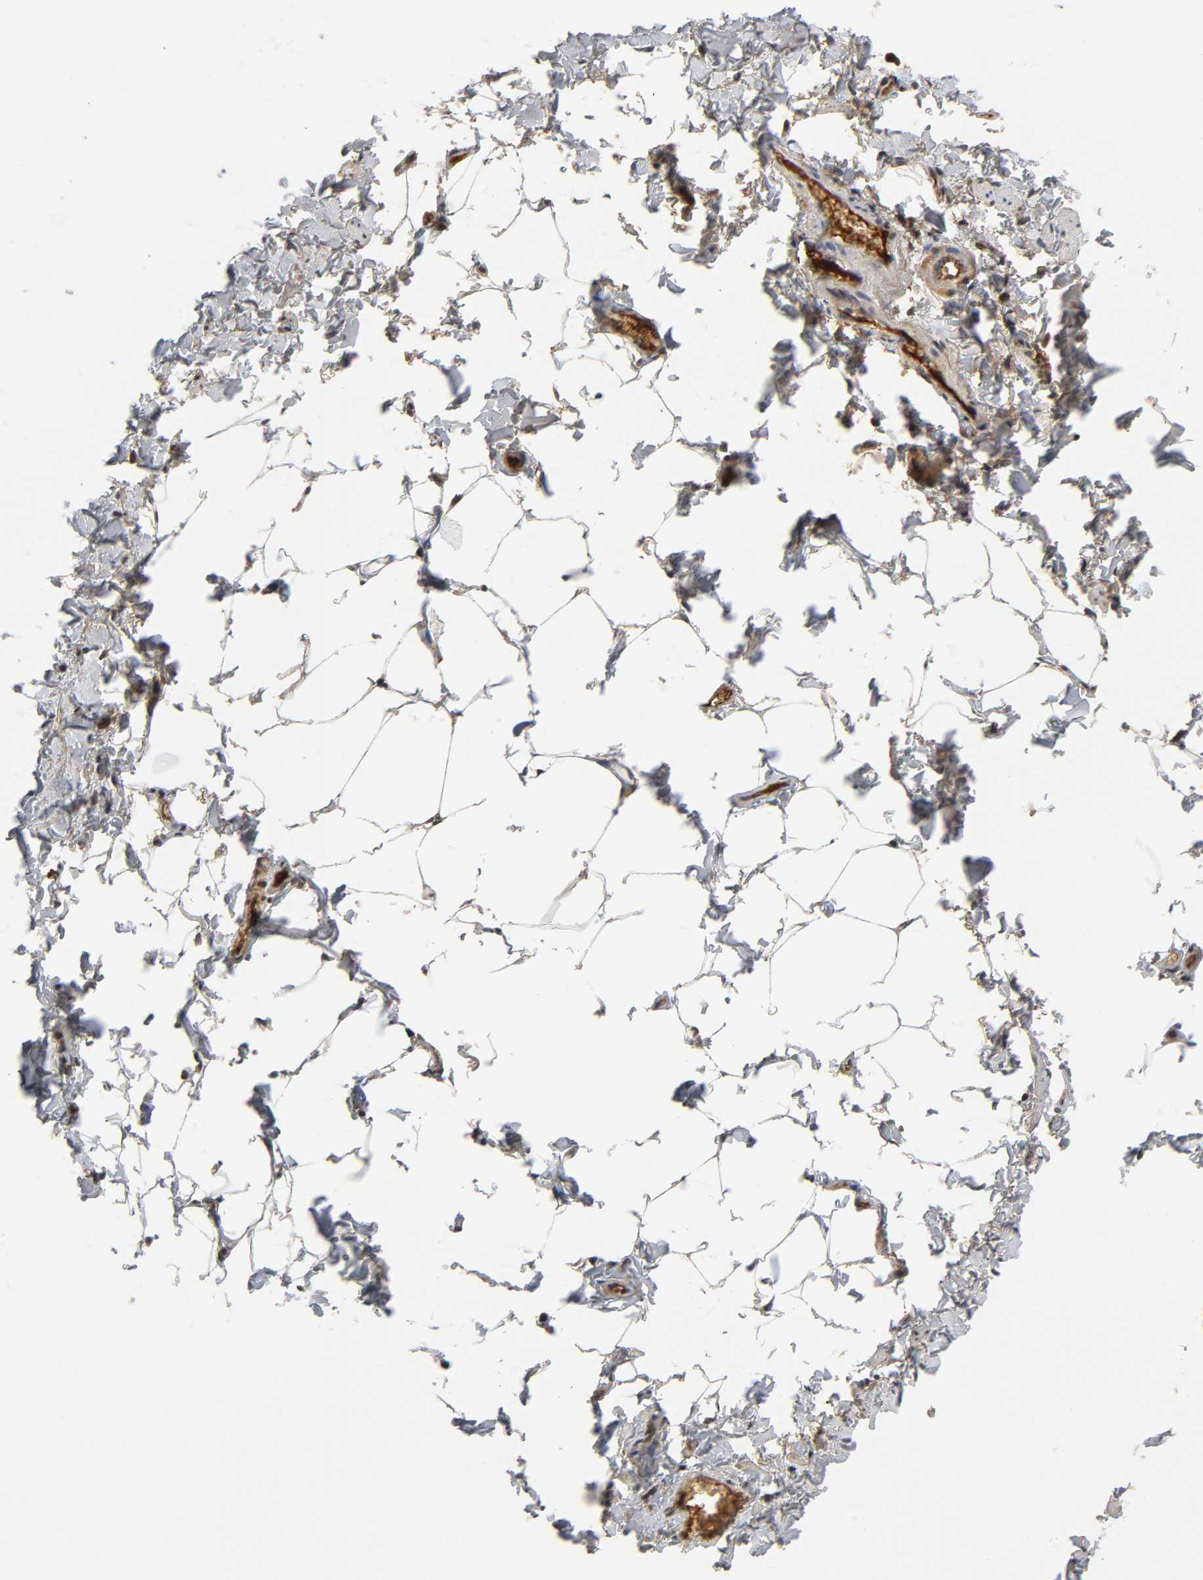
{"staining": {"intensity": "moderate", "quantity": "25%-75%", "location": "cytoplasmic/membranous,nuclear"}, "tissue": "adipose tissue", "cell_type": "Adipocytes", "image_type": "normal", "snomed": [{"axis": "morphology", "description": "Normal tissue, NOS"}, {"axis": "topography", "description": "Vascular tissue"}], "caption": "Protein staining by IHC shows moderate cytoplasmic/membranous,nuclear positivity in about 25%-75% of adipocytes in benign adipose tissue. The protein of interest is shown in brown color, while the nuclei are stained blue.", "gene": "CPN2", "patient": {"sex": "male", "age": 41}}